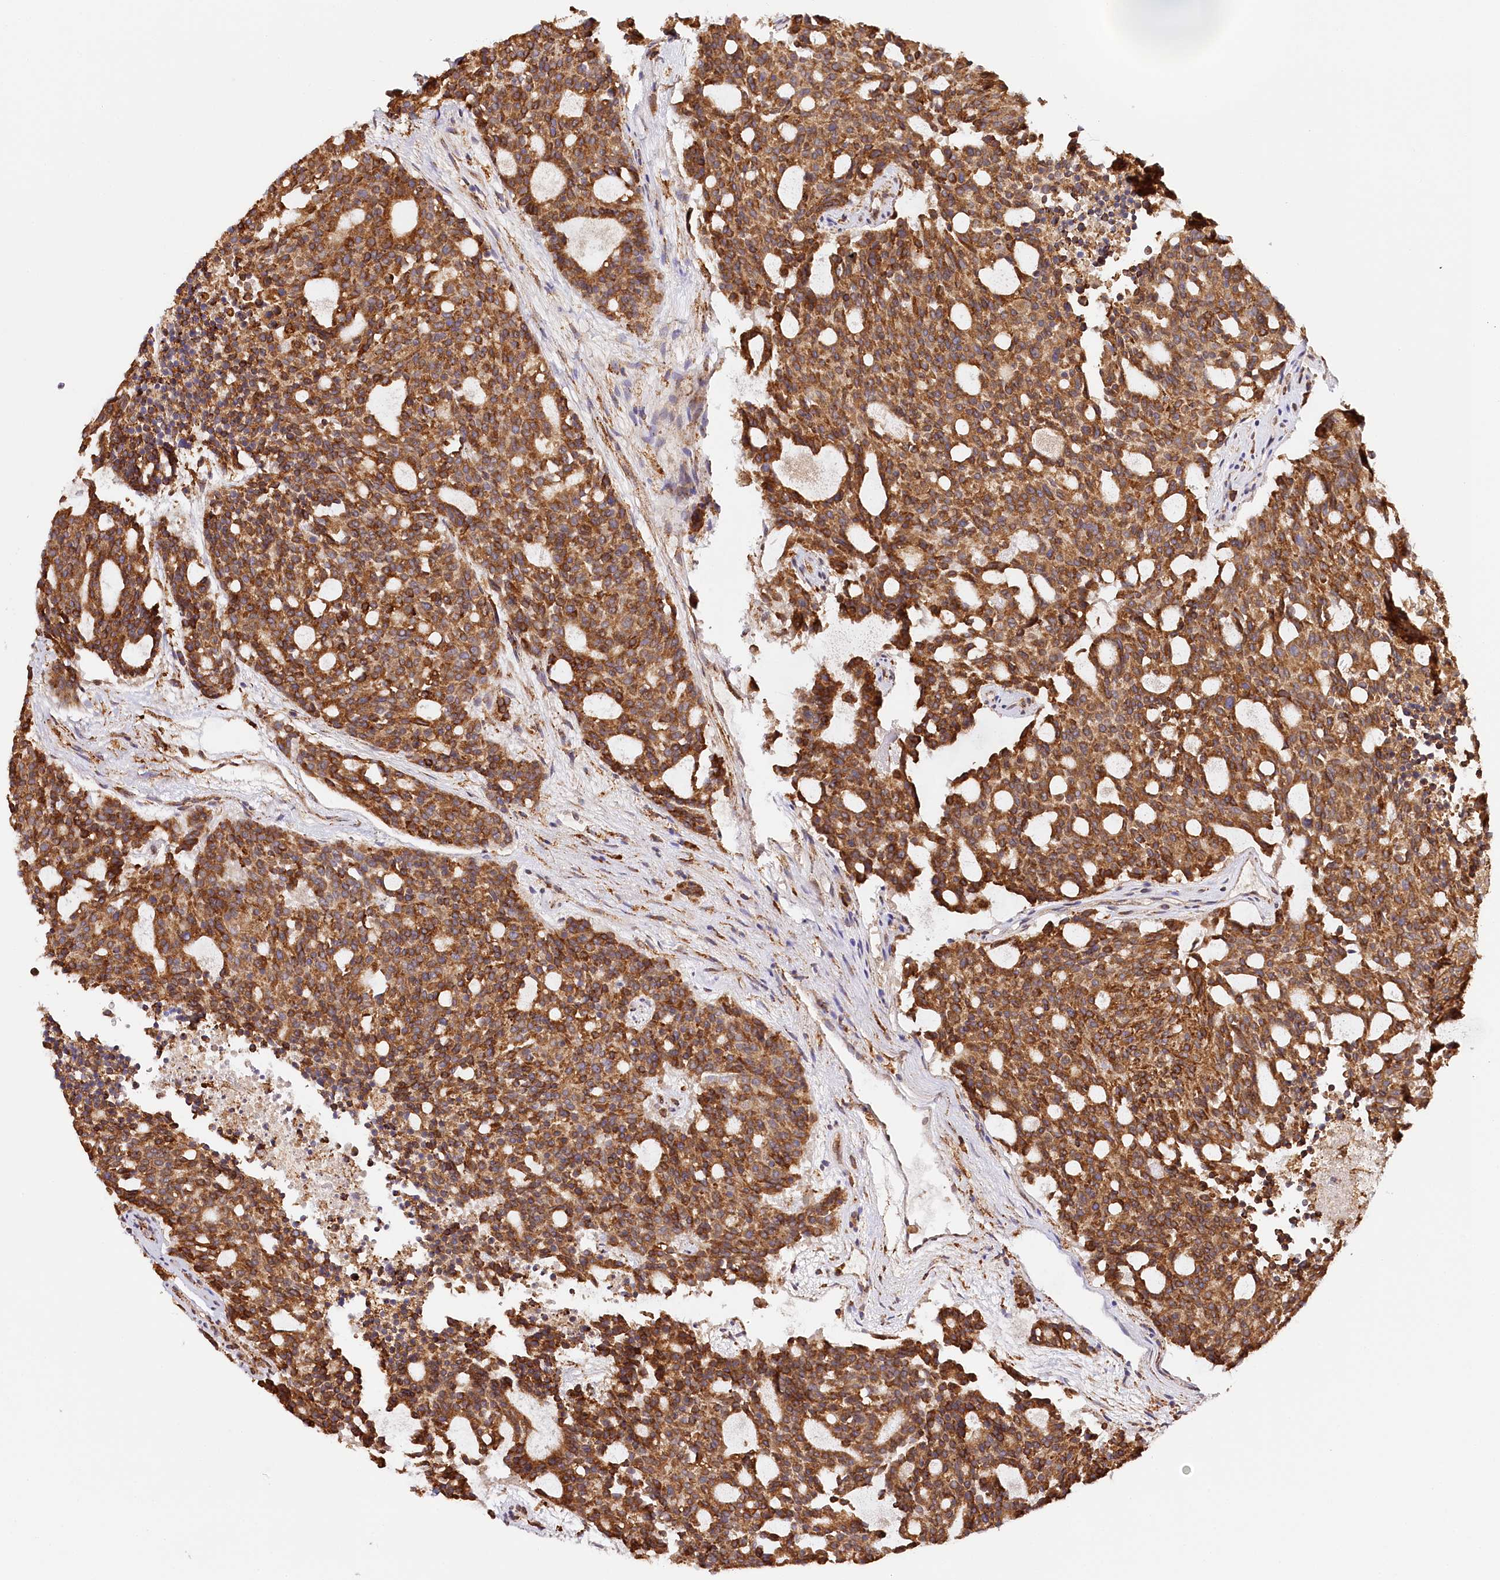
{"staining": {"intensity": "strong", "quantity": ">75%", "location": "cytoplasmic/membranous"}, "tissue": "carcinoid", "cell_type": "Tumor cells", "image_type": "cancer", "snomed": [{"axis": "morphology", "description": "Carcinoid, malignant, NOS"}, {"axis": "topography", "description": "Pancreas"}], "caption": "Immunohistochemistry (DAB (3,3'-diaminobenzidine)) staining of carcinoid displays strong cytoplasmic/membranous protein staining in approximately >75% of tumor cells.", "gene": "VEGFA", "patient": {"sex": "female", "age": 54}}